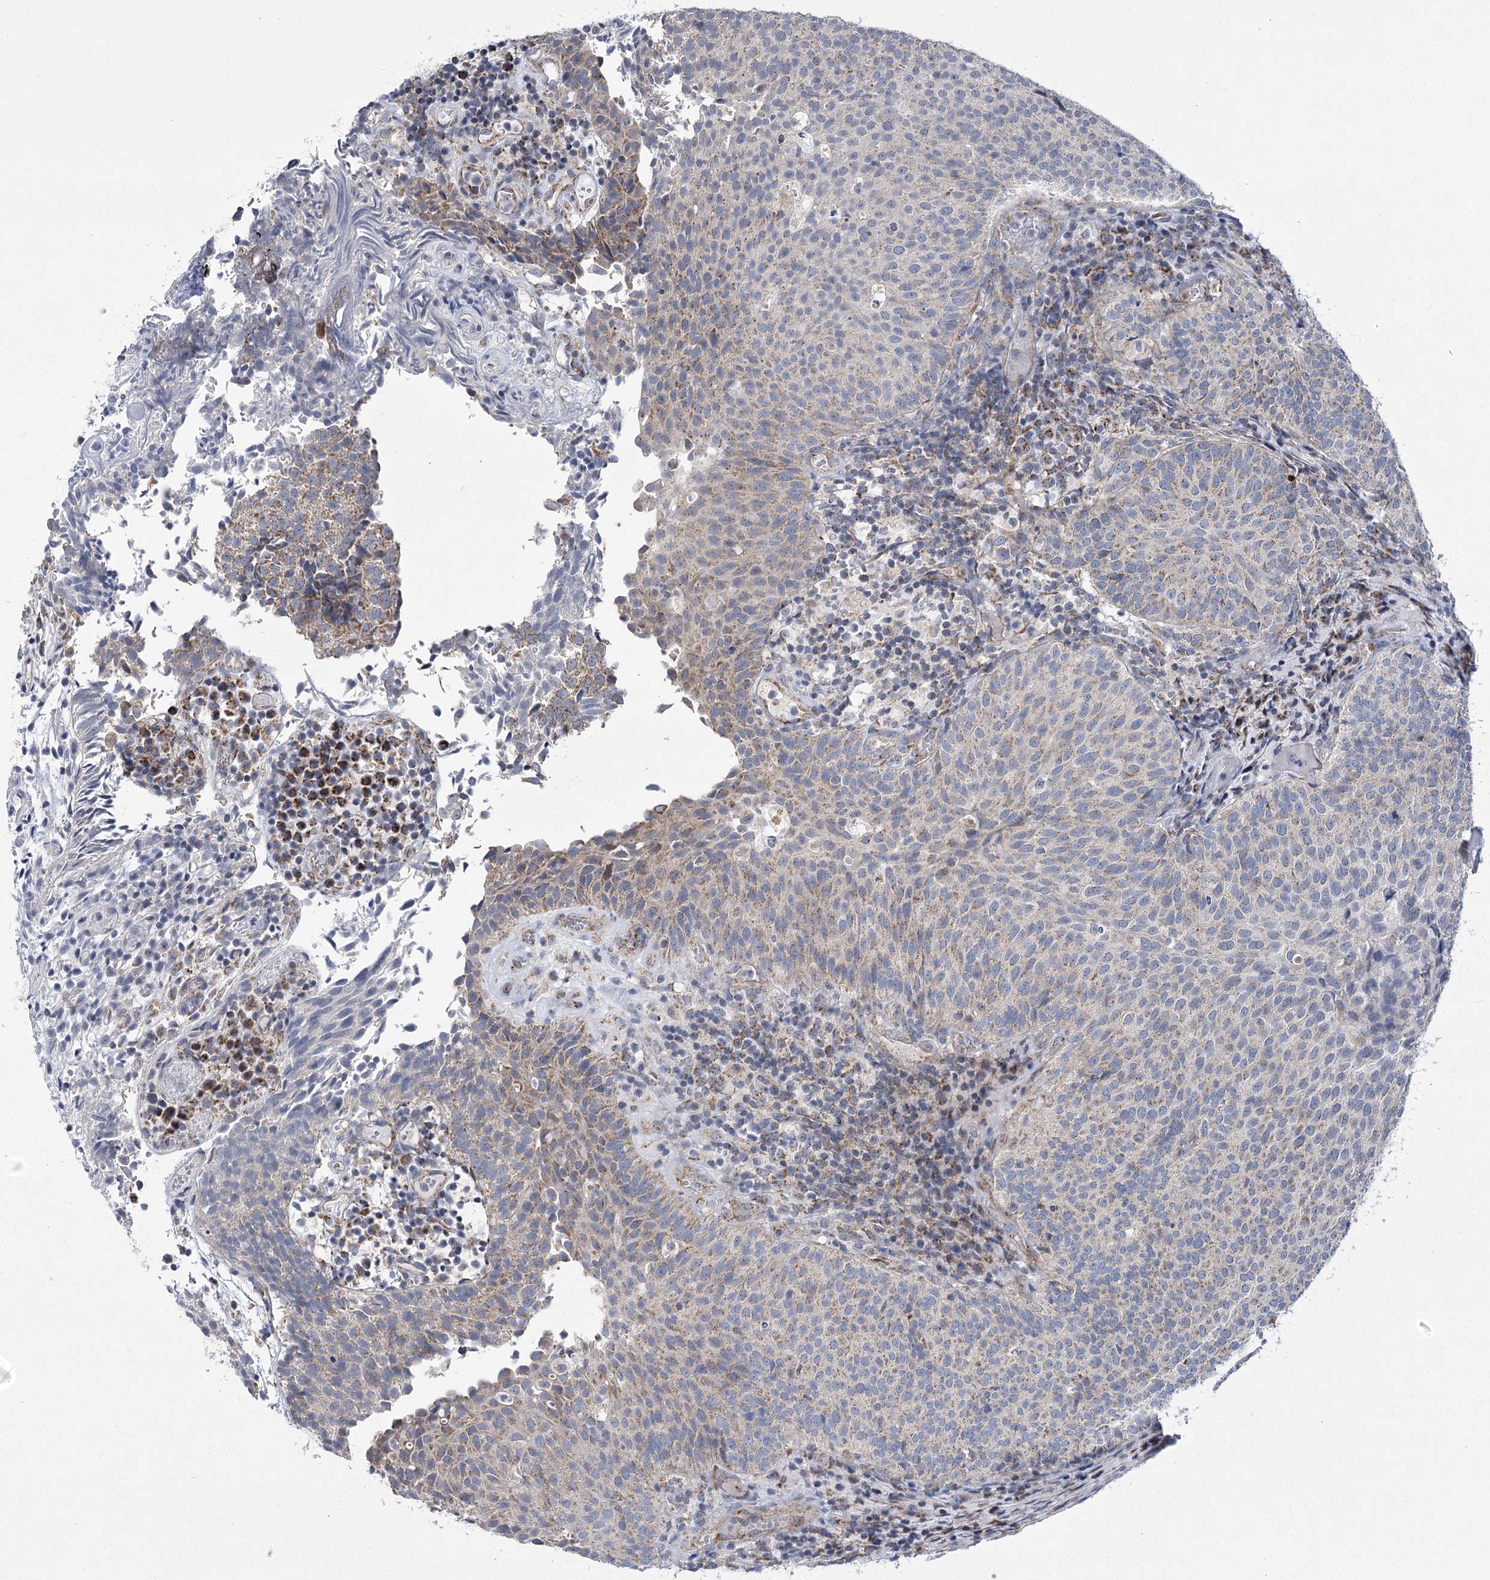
{"staining": {"intensity": "moderate", "quantity": "25%-75%", "location": "cytoplasmic/membranous"}, "tissue": "urothelial cancer", "cell_type": "Tumor cells", "image_type": "cancer", "snomed": [{"axis": "morphology", "description": "Urothelial carcinoma, Low grade"}, {"axis": "topography", "description": "Urinary bladder"}], "caption": "IHC of human urothelial cancer reveals medium levels of moderate cytoplasmic/membranous staining in about 25%-75% of tumor cells.", "gene": "PDHB", "patient": {"sex": "male", "age": 86}}